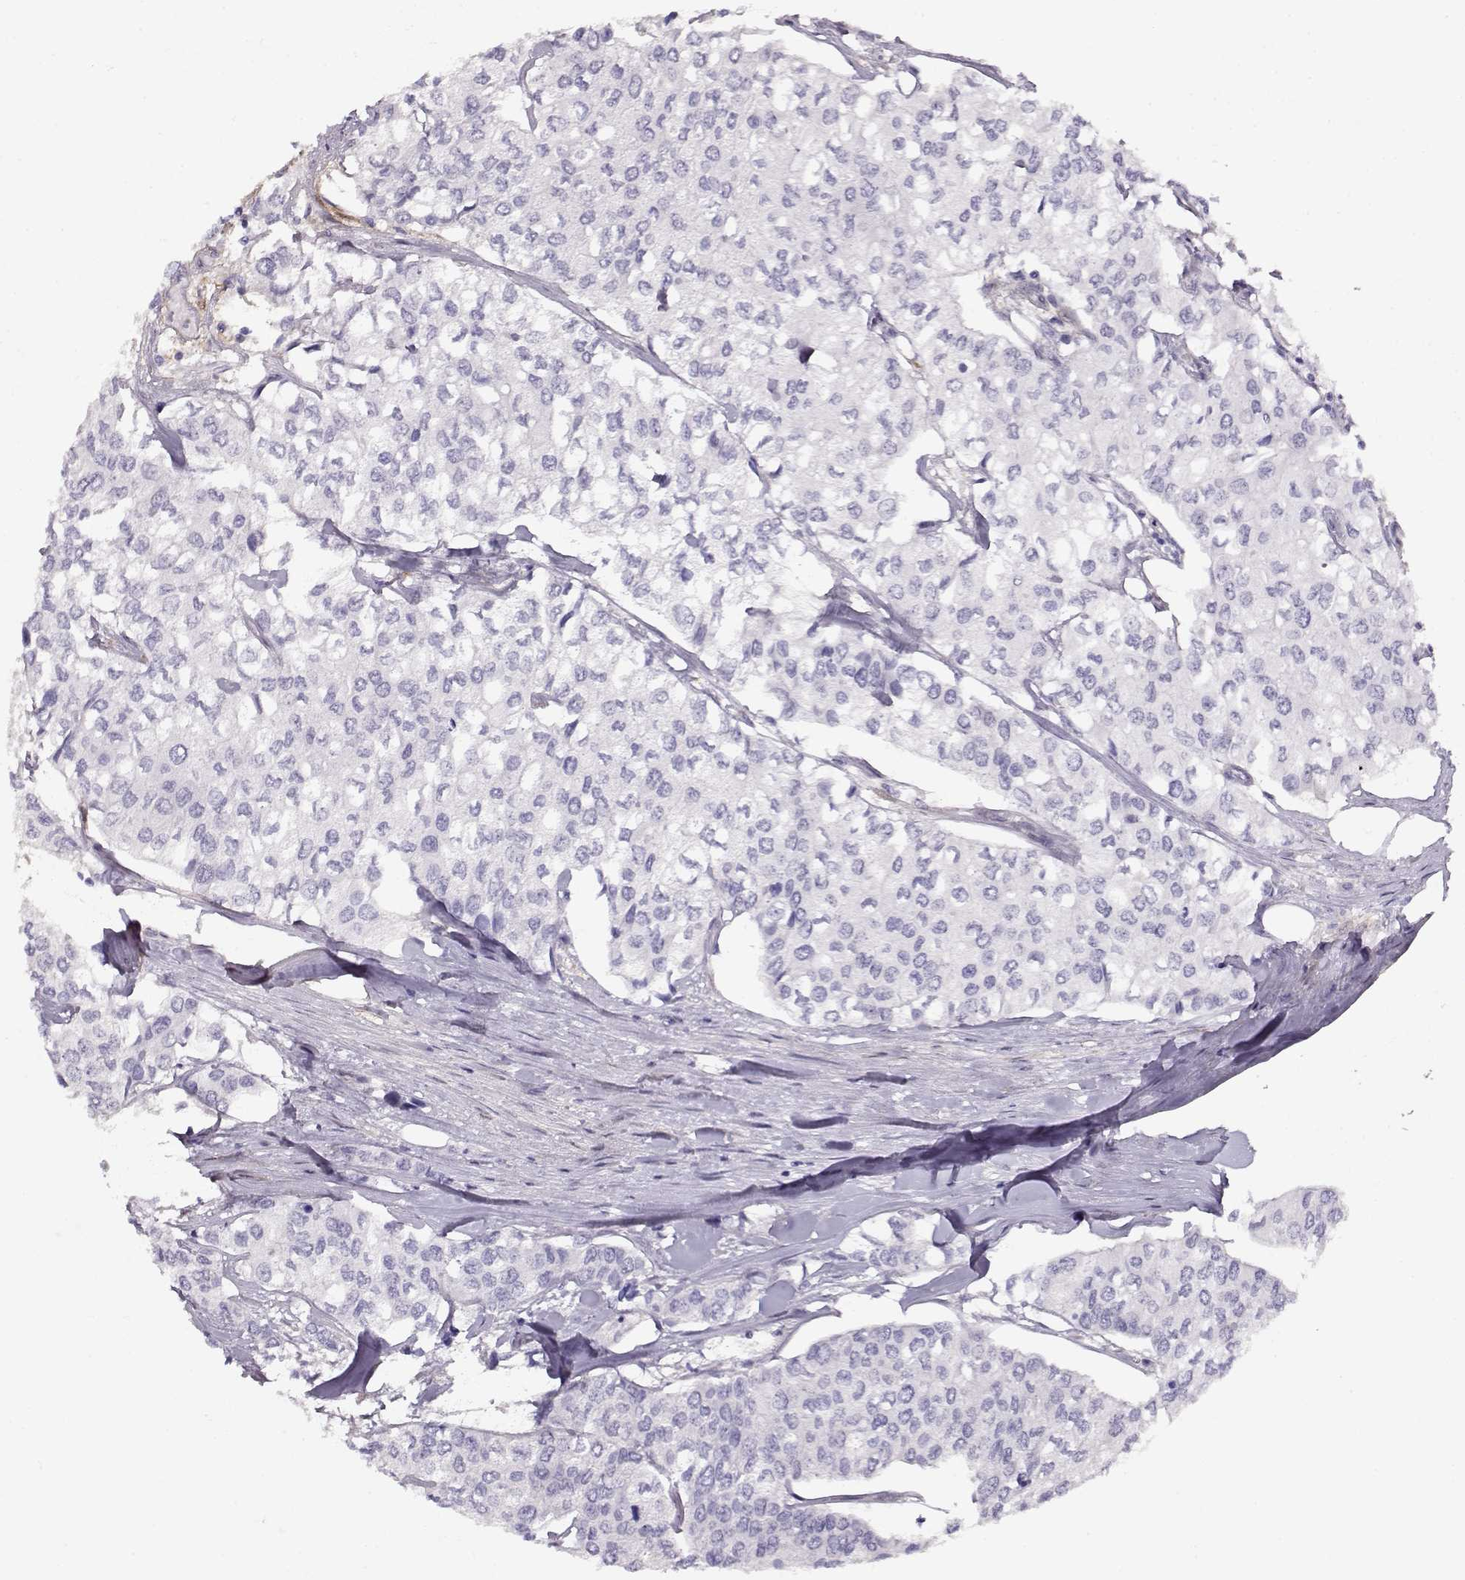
{"staining": {"intensity": "negative", "quantity": "none", "location": "none"}, "tissue": "urothelial cancer", "cell_type": "Tumor cells", "image_type": "cancer", "snomed": [{"axis": "morphology", "description": "Urothelial carcinoma, High grade"}, {"axis": "topography", "description": "Urinary bladder"}], "caption": "There is no significant staining in tumor cells of urothelial cancer.", "gene": "CCR8", "patient": {"sex": "male", "age": 73}}